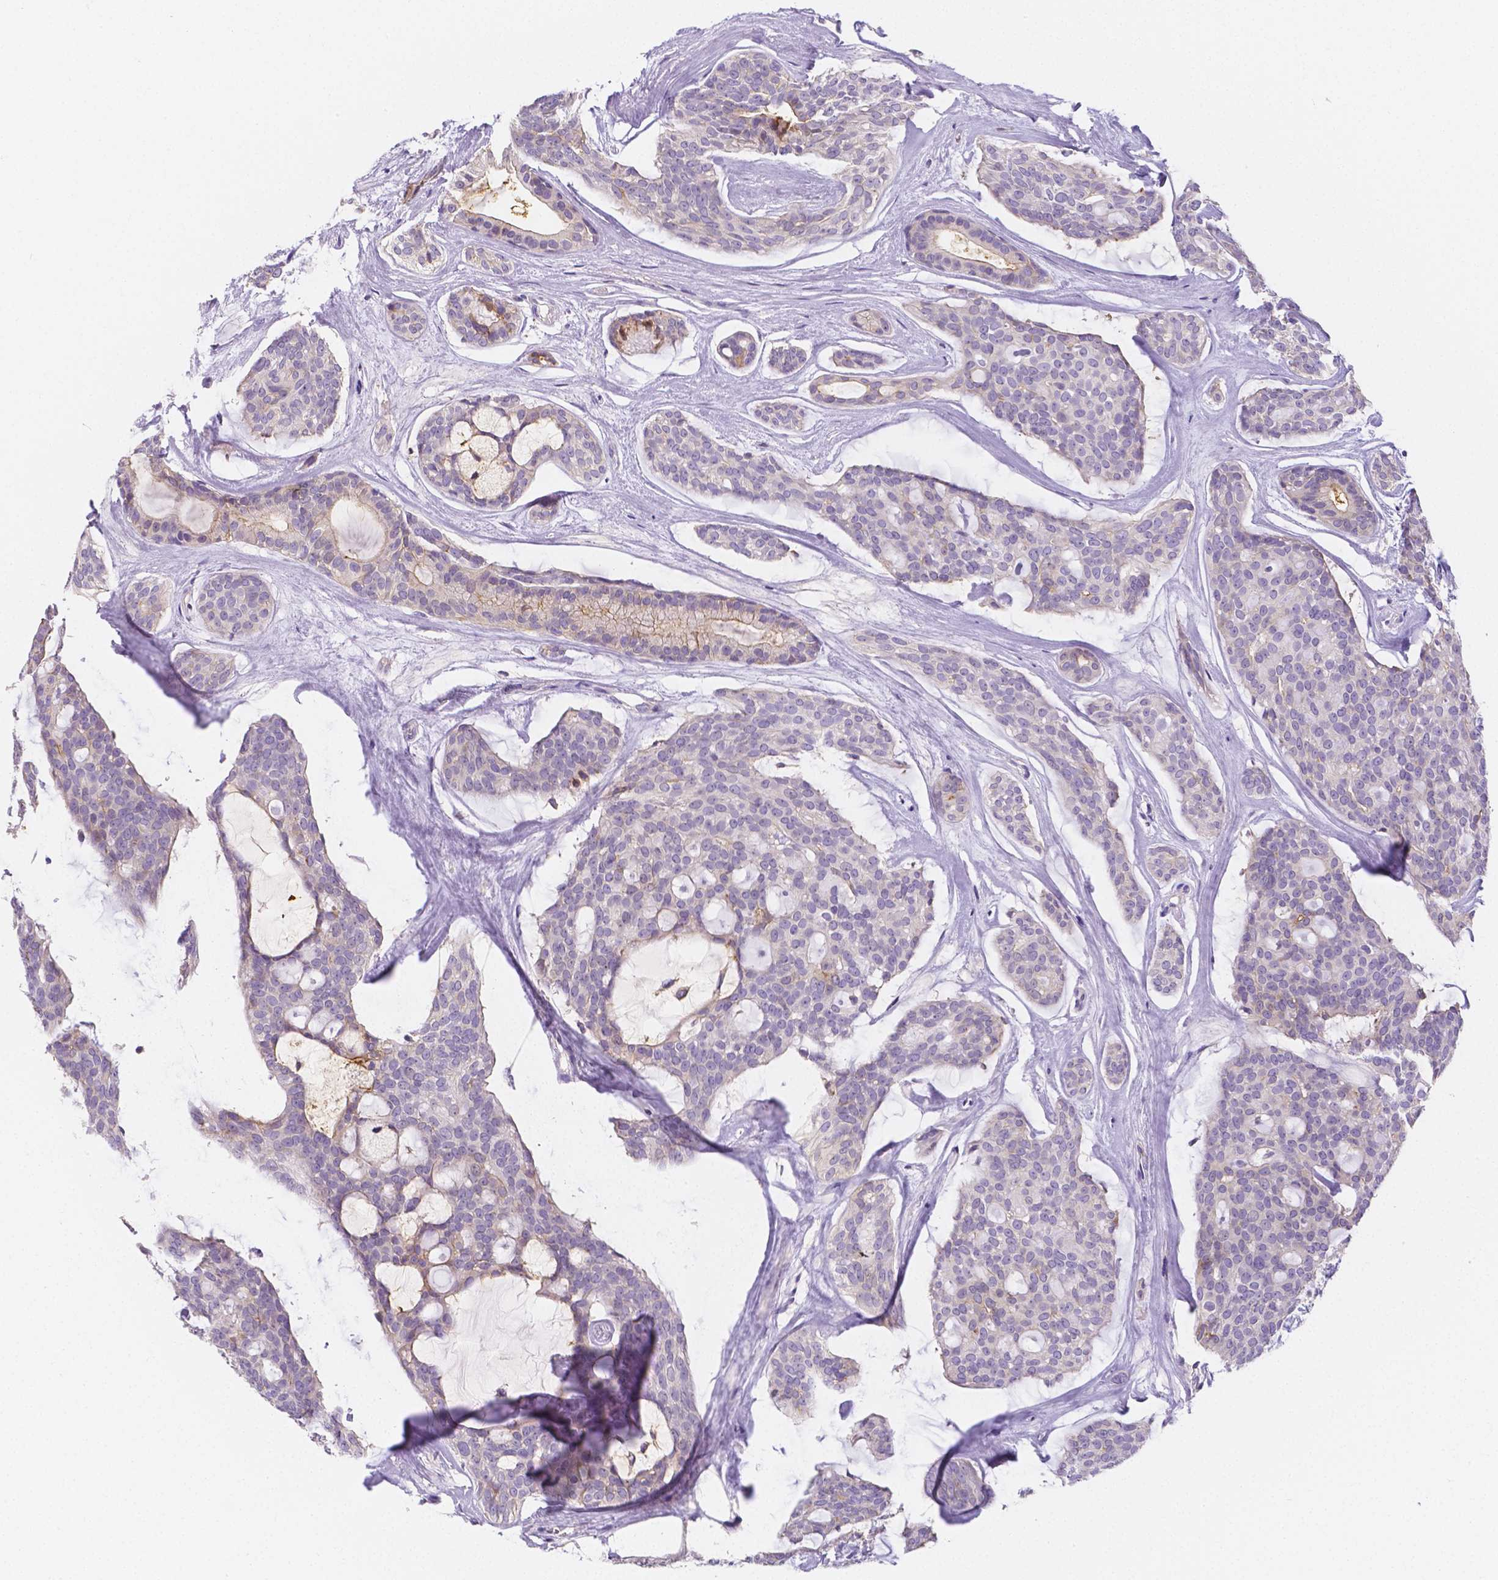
{"staining": {"intensity": "negative", "quantity": "none", "location": "none"}, "tissue": "head and neck cancer", "cell_type": "Tumor cells", "image_type": "cancer", "snomed": [{"axis": "morphology", "description": "Adenocarcinoma, NOS"}, {"axis": "topography", "description": "Head-Neck"}], "caption": "The photomicrograph reveals no staining of tumor cells in head and neck adenocarcinoma. (Brightfield microscopy of DAB (3,3'-diaminobenzidine) immunohistochemistry at high magnification).", "gene": "GABRD", "patient": {"sex": "male", "age": 66}}